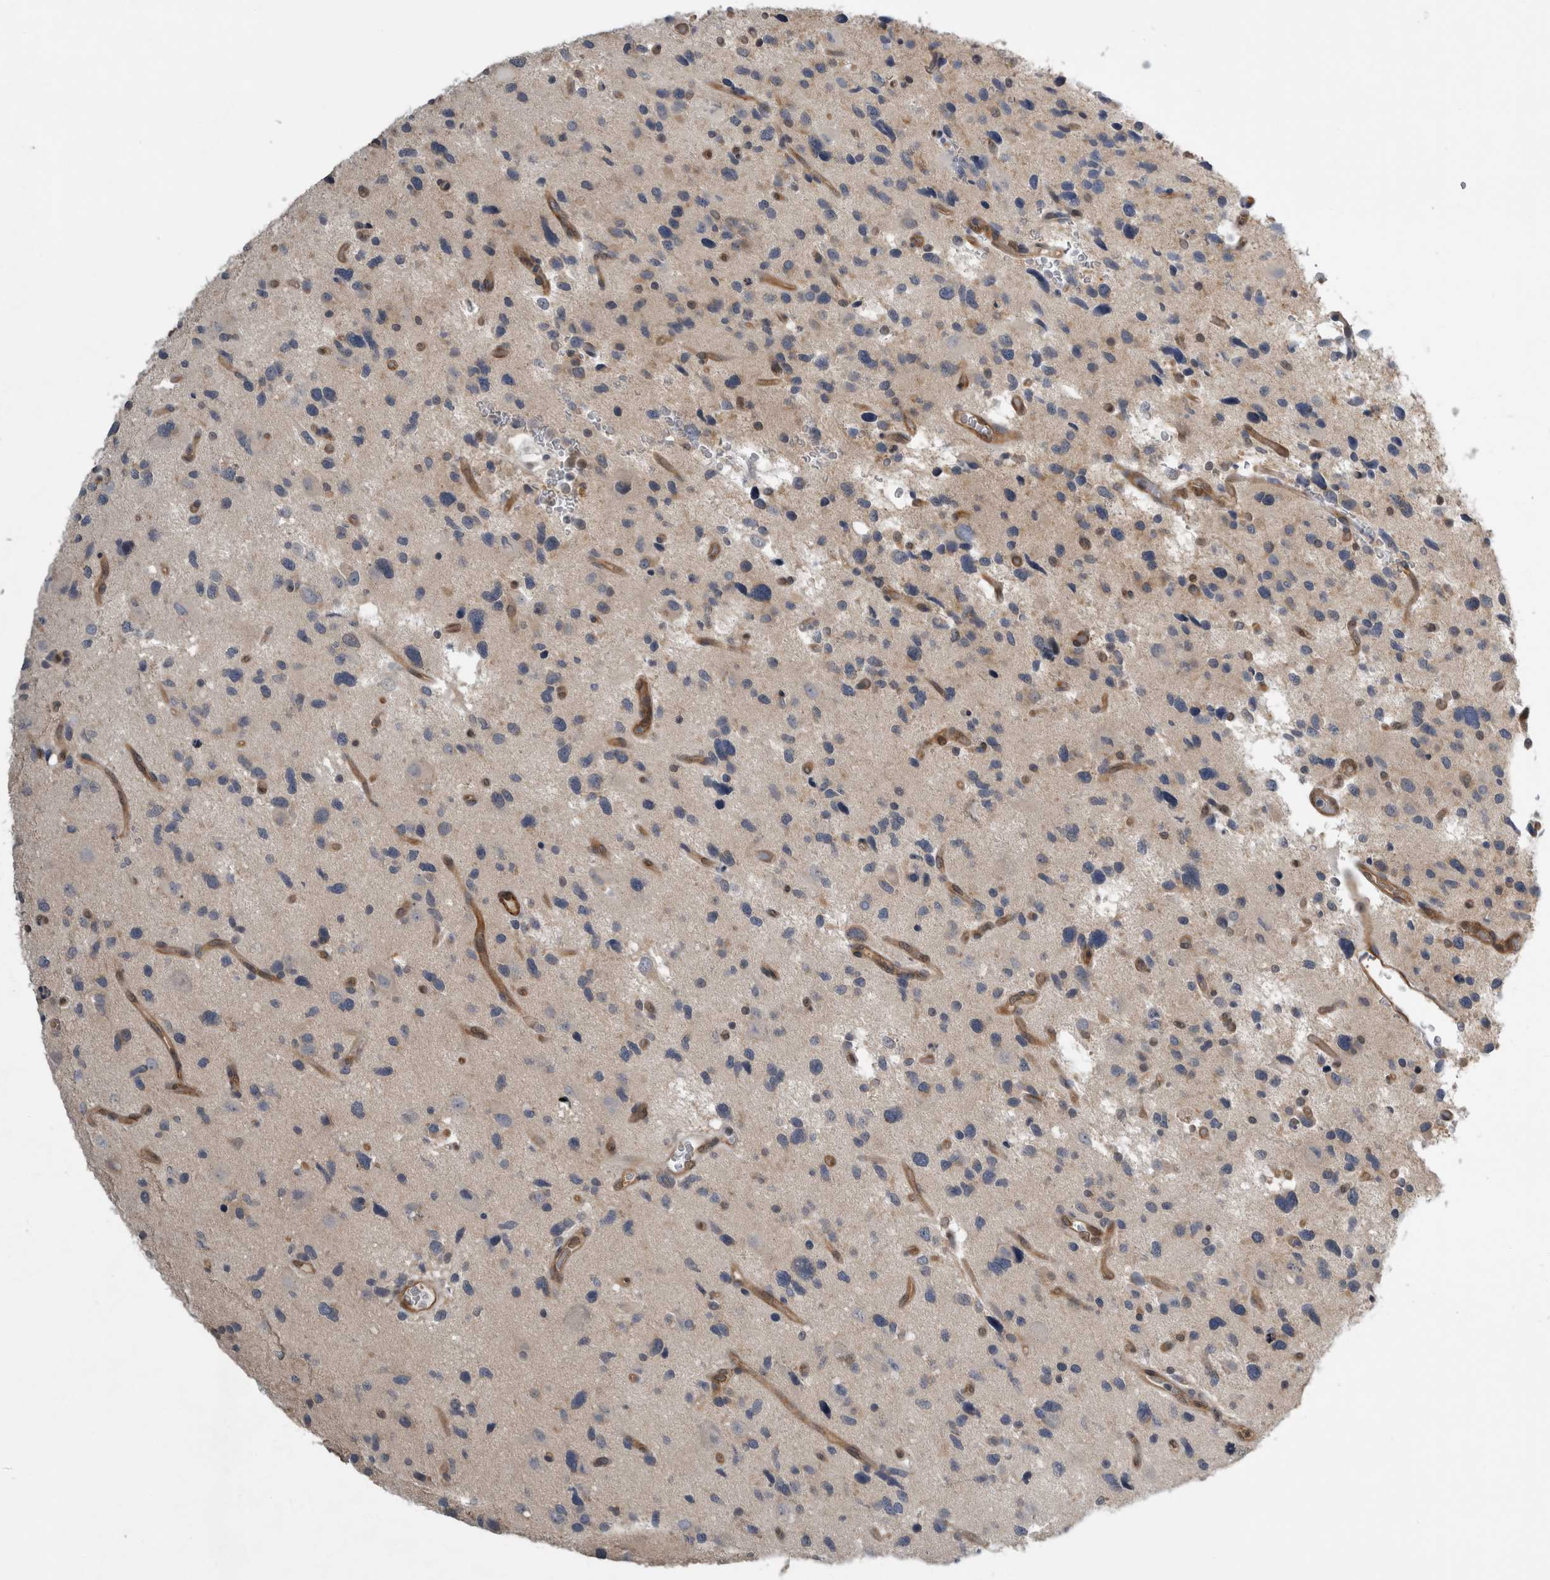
{"staining": {"intensity": "negative", "quantity": "none", "location": "none"}, "tissue": "glioma", "cell_type": "Tumor cells", "image_type": "cancer", "snomed": [{"axis": "morphology", "description": "Glioma, malignant, High grade"}, {"axis": "topography", "description": "Brain"}], "caption": "Tumor cells are negative for protein expression in human malignant glioma (high-grade).", "gene": "NAPRT", "patient": {"sex": "male", "age": 33}}